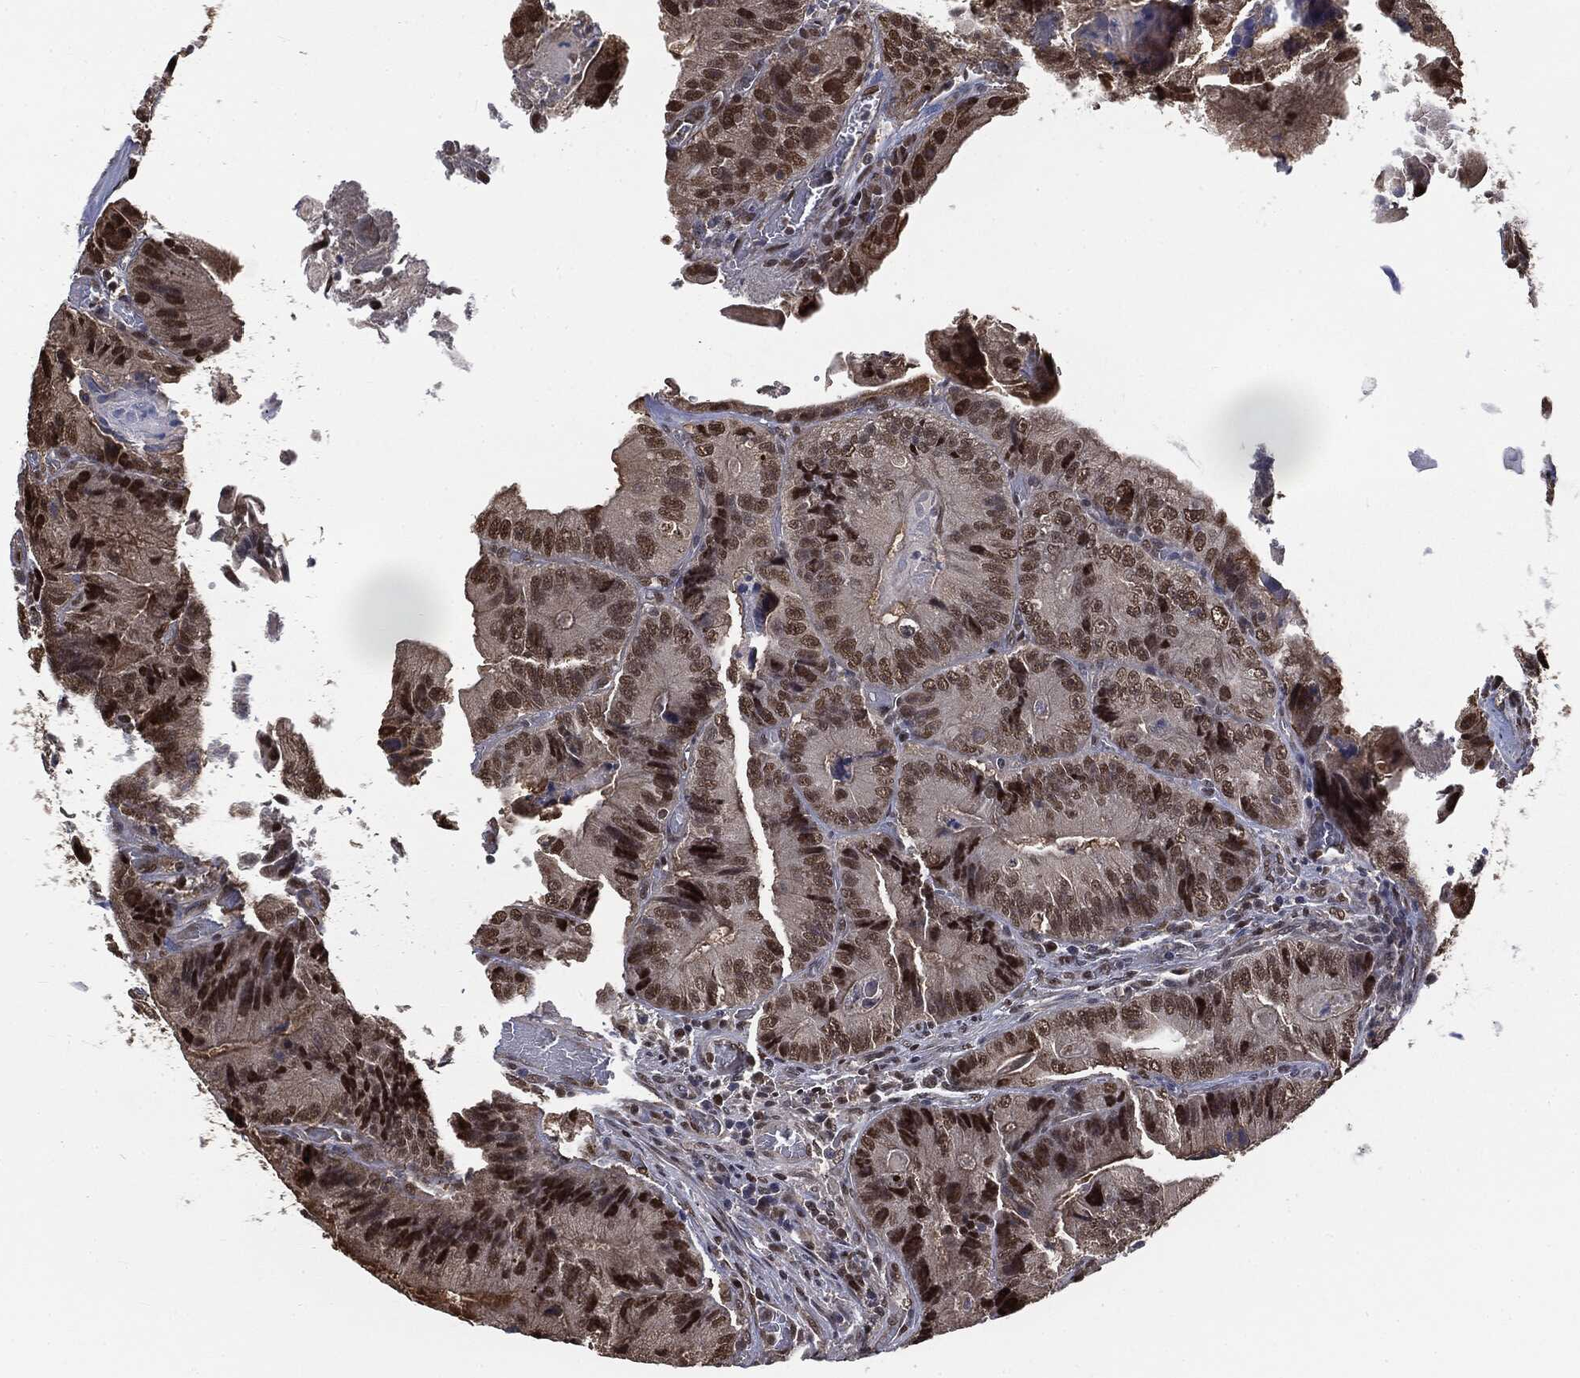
{"staining": {"intensity": "strong", "quantity": ">75%", "location": "nuclear"}, "tissue": "colorectal cancer", "cell_type": "Tumor cells", "image_type": "cancer", "snomed": [{"axis": "morphology", "description": "Adenocarcinoma, NOS"}, {"axis": "topography", "description": "Colon"}], "caption": "High-power microscopy captured an IHC image of colorectal cancer, revealing strong nuclear expression in about >75% of tumor cells.", "gene": "SHLD2", "patient": {"sex": "female", "age": 86}}